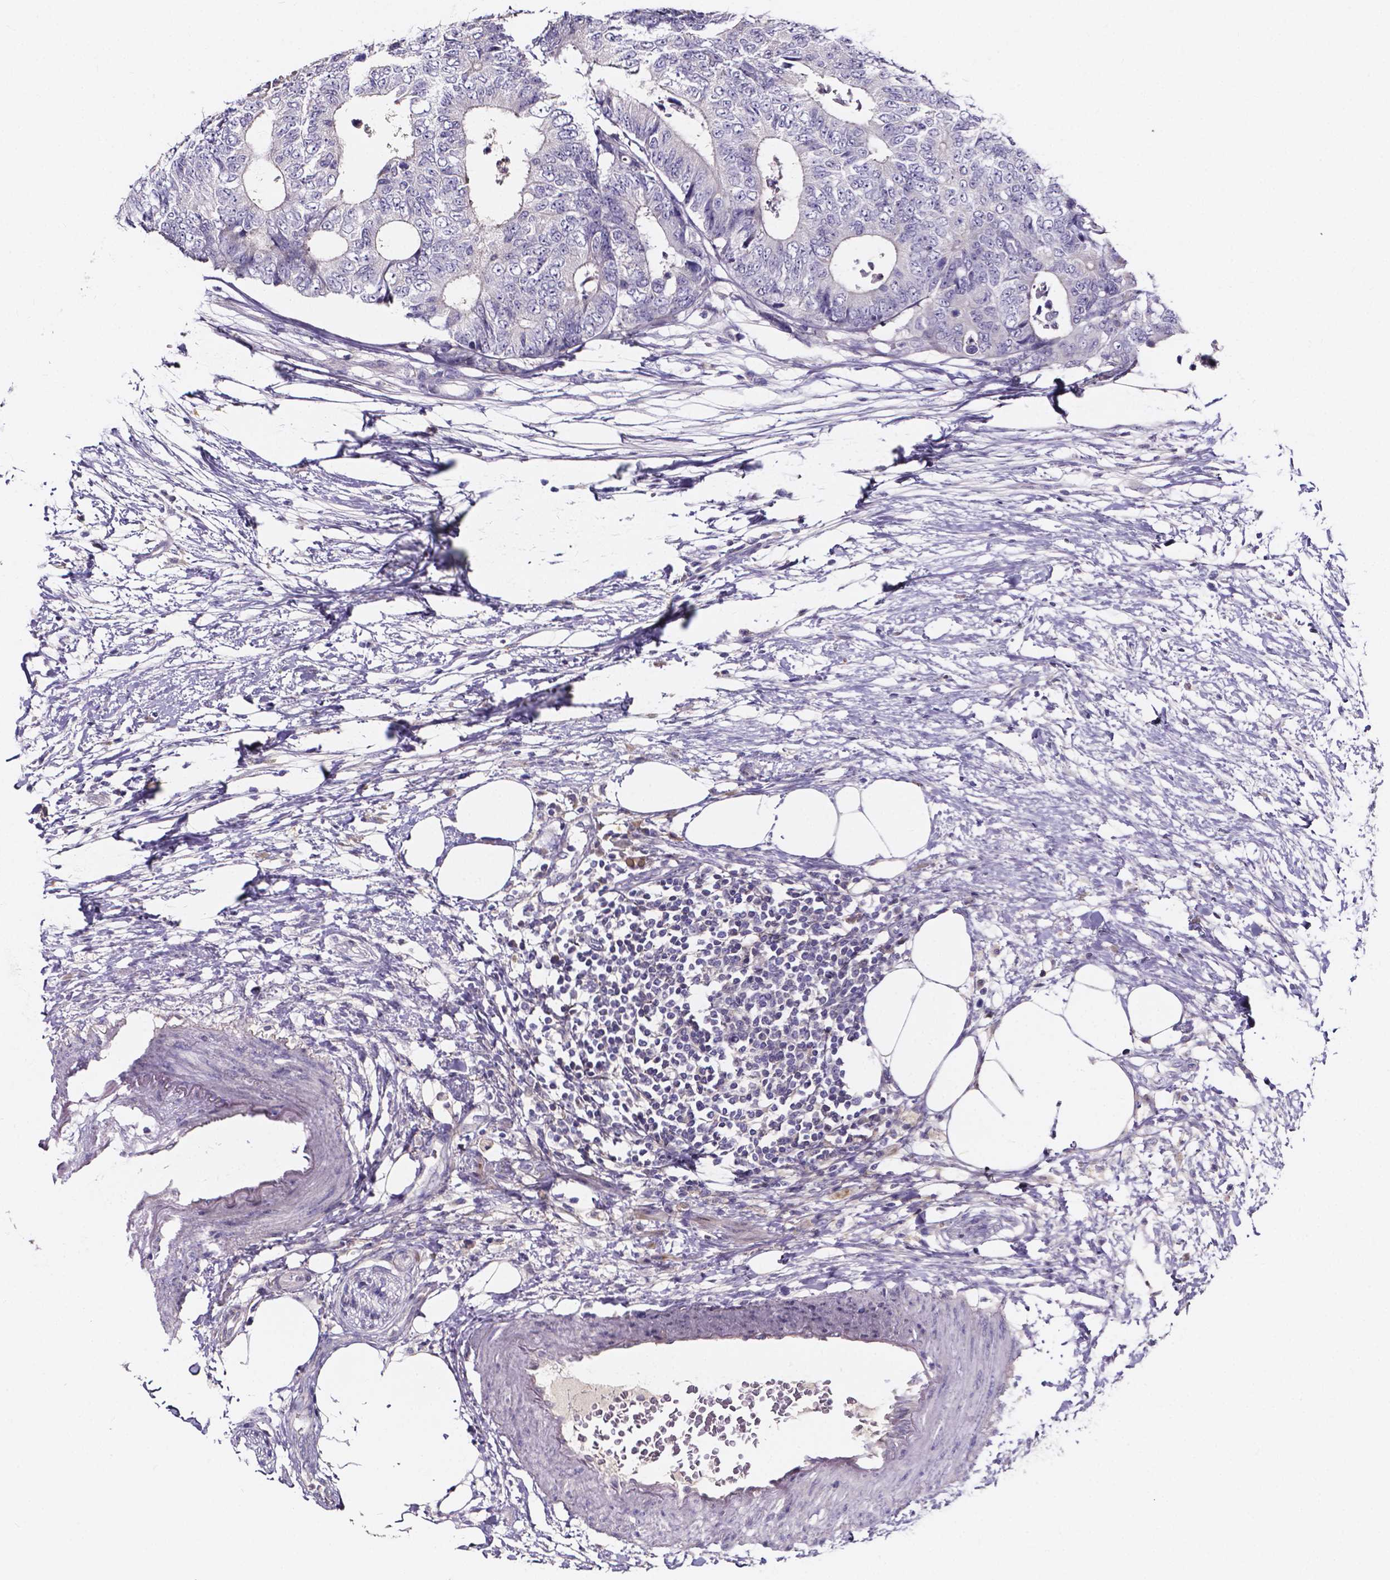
{"staining": {"intensity": "negative", "quantity": "none", "location": "none"}, "tissue": "colorectal cancer", "cell_type": "Tumor cells", "image_type": "cancer", "snomed": [{"axis": "morphology", "description": "Adenocarcinoma, NOS"}, {"axis": "topography", "description": "Colon"}], "caption": "Protein analysis of colorectal cancer displays no significant positivity in tumor cells.", "gene": "SPOCD1", "patient": {"sex": "female", "age": 48}}